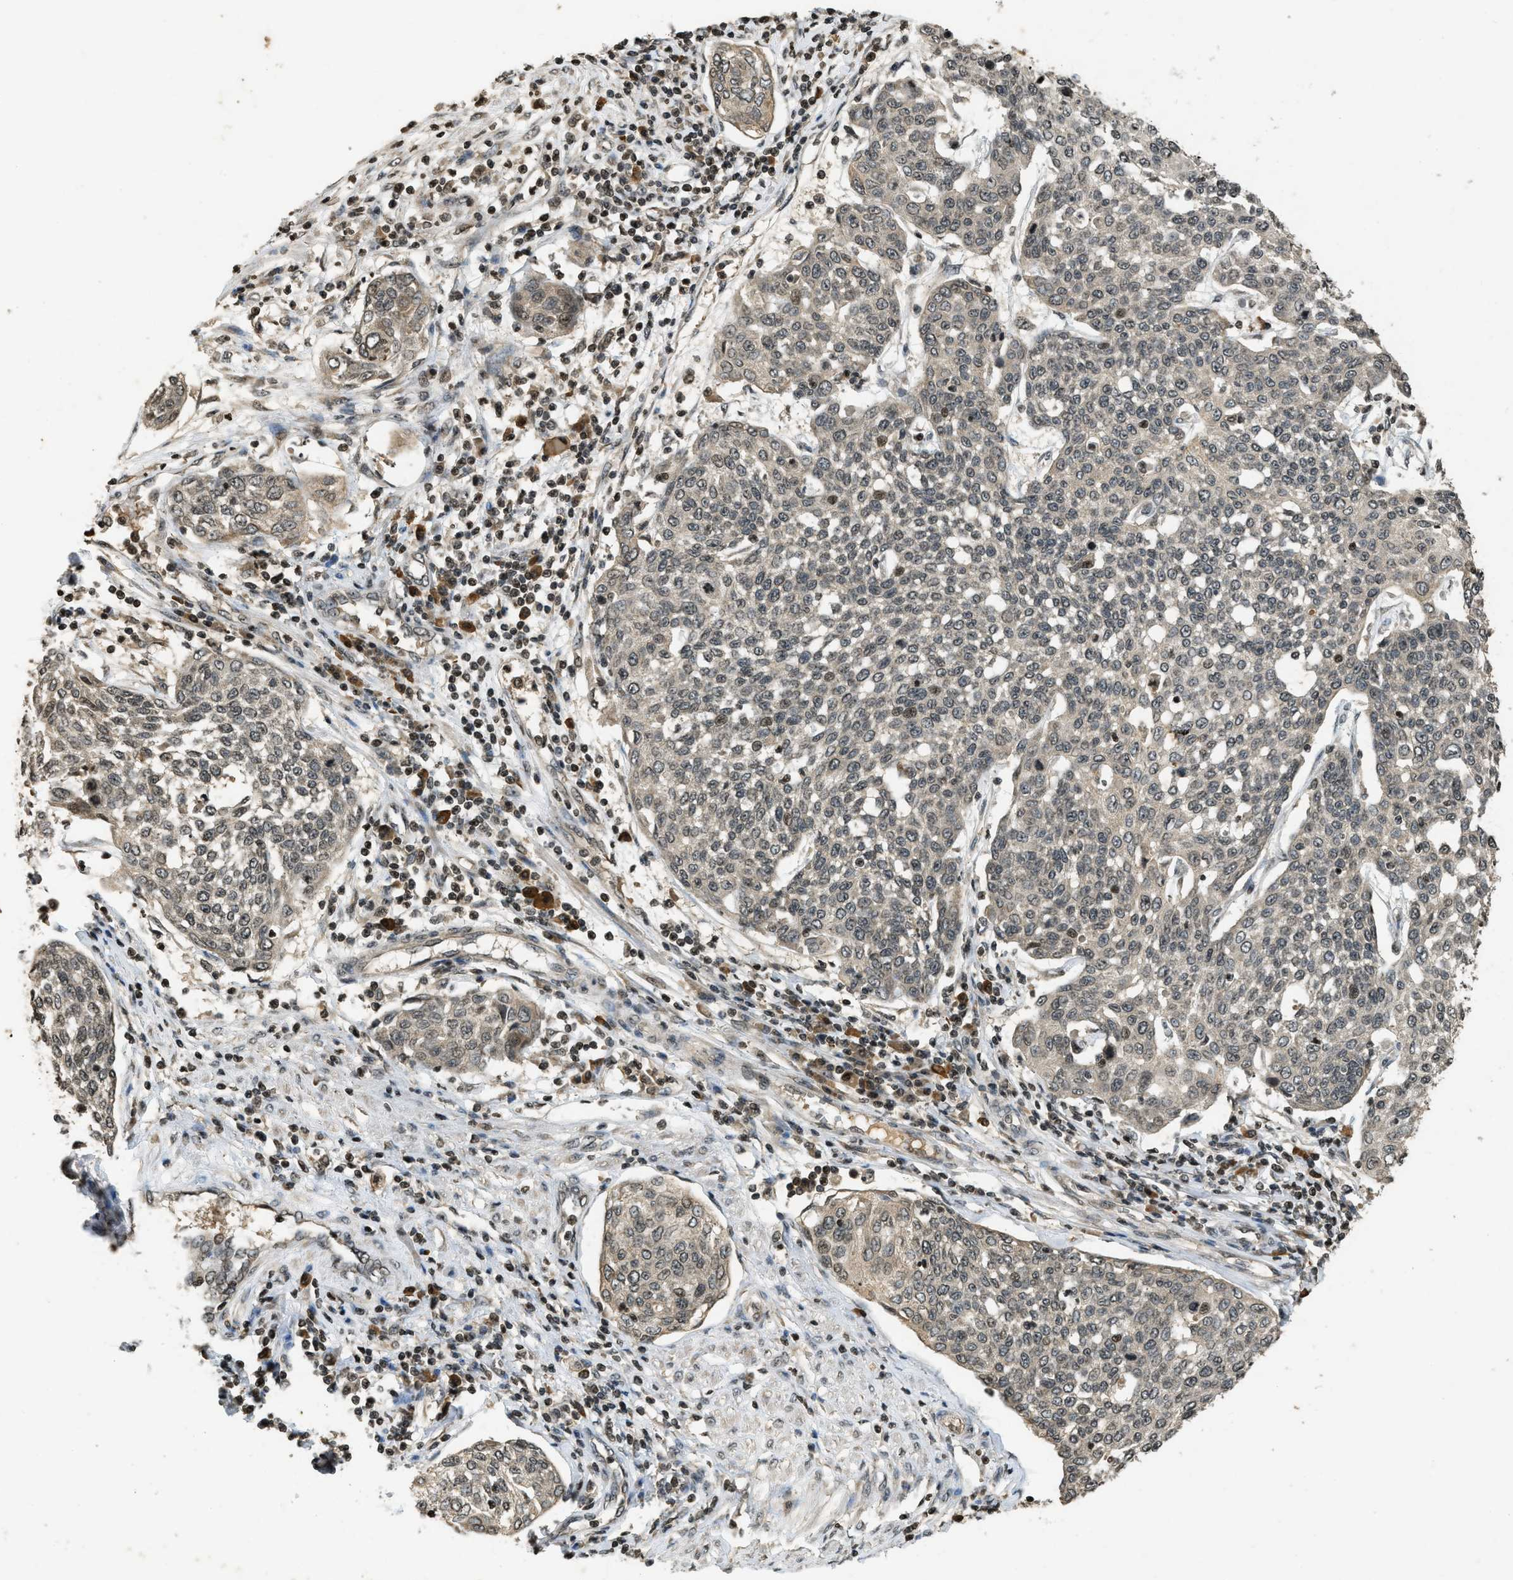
{"staining": {"intensity": "moderate", "quantity": ">75%", "location": "nuclear"}, "tissue": "cervical cancer", "cell_type": "Tumor cells", "image_type": "cancer", "snomed": [{"axis": "morphology", "description": "Squamous cell carcinoma, NOS"}, {"axis": "topography", "description": "Cervix"}], "caption": "There is medium levels of moderate nuclear expression in tumor cells of cervical cancer, as demonstrated by immunohistochemical staining (brown color).", "gene": "SIAH1", "patient": {"sex": "female", "age": 34}}